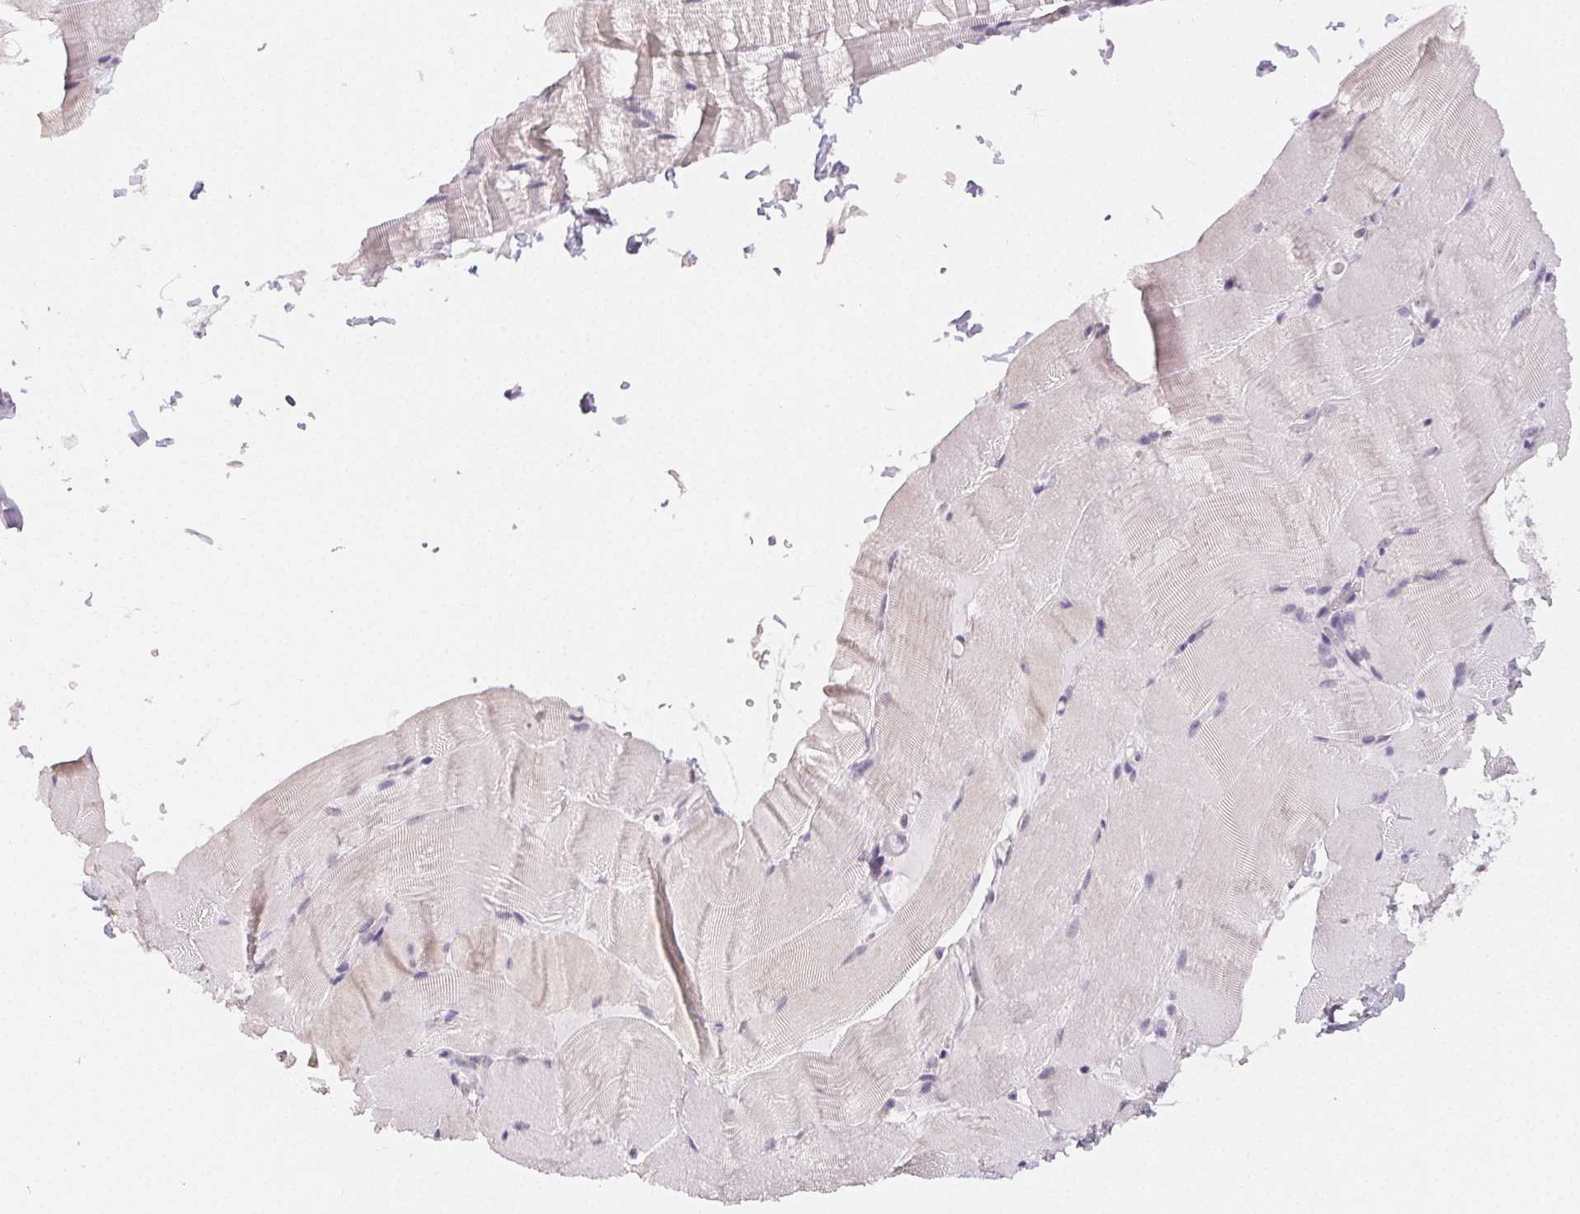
{"staining": {"intensity": "negative", "quantity": "none", "location": "none"}, "tissue": "skeletal muscle", "cell_type": "Myocytes", "image_type": "normal", "snomed": [{"axis": "morphology", "description": "Normal tissue, NOS"}, {"axis": "topography", "description": "Skeletal muscle"}], "caption": "Immunohistochemical staining of unremarkable skeletal muscle shows no significant staining in myocytes. (DAB immunohistochemistry (IHC) visualized using brightfield microscopy, high magnification).", "gene": "TMEM174", "patient": {"sex": "female", "age": 37}}